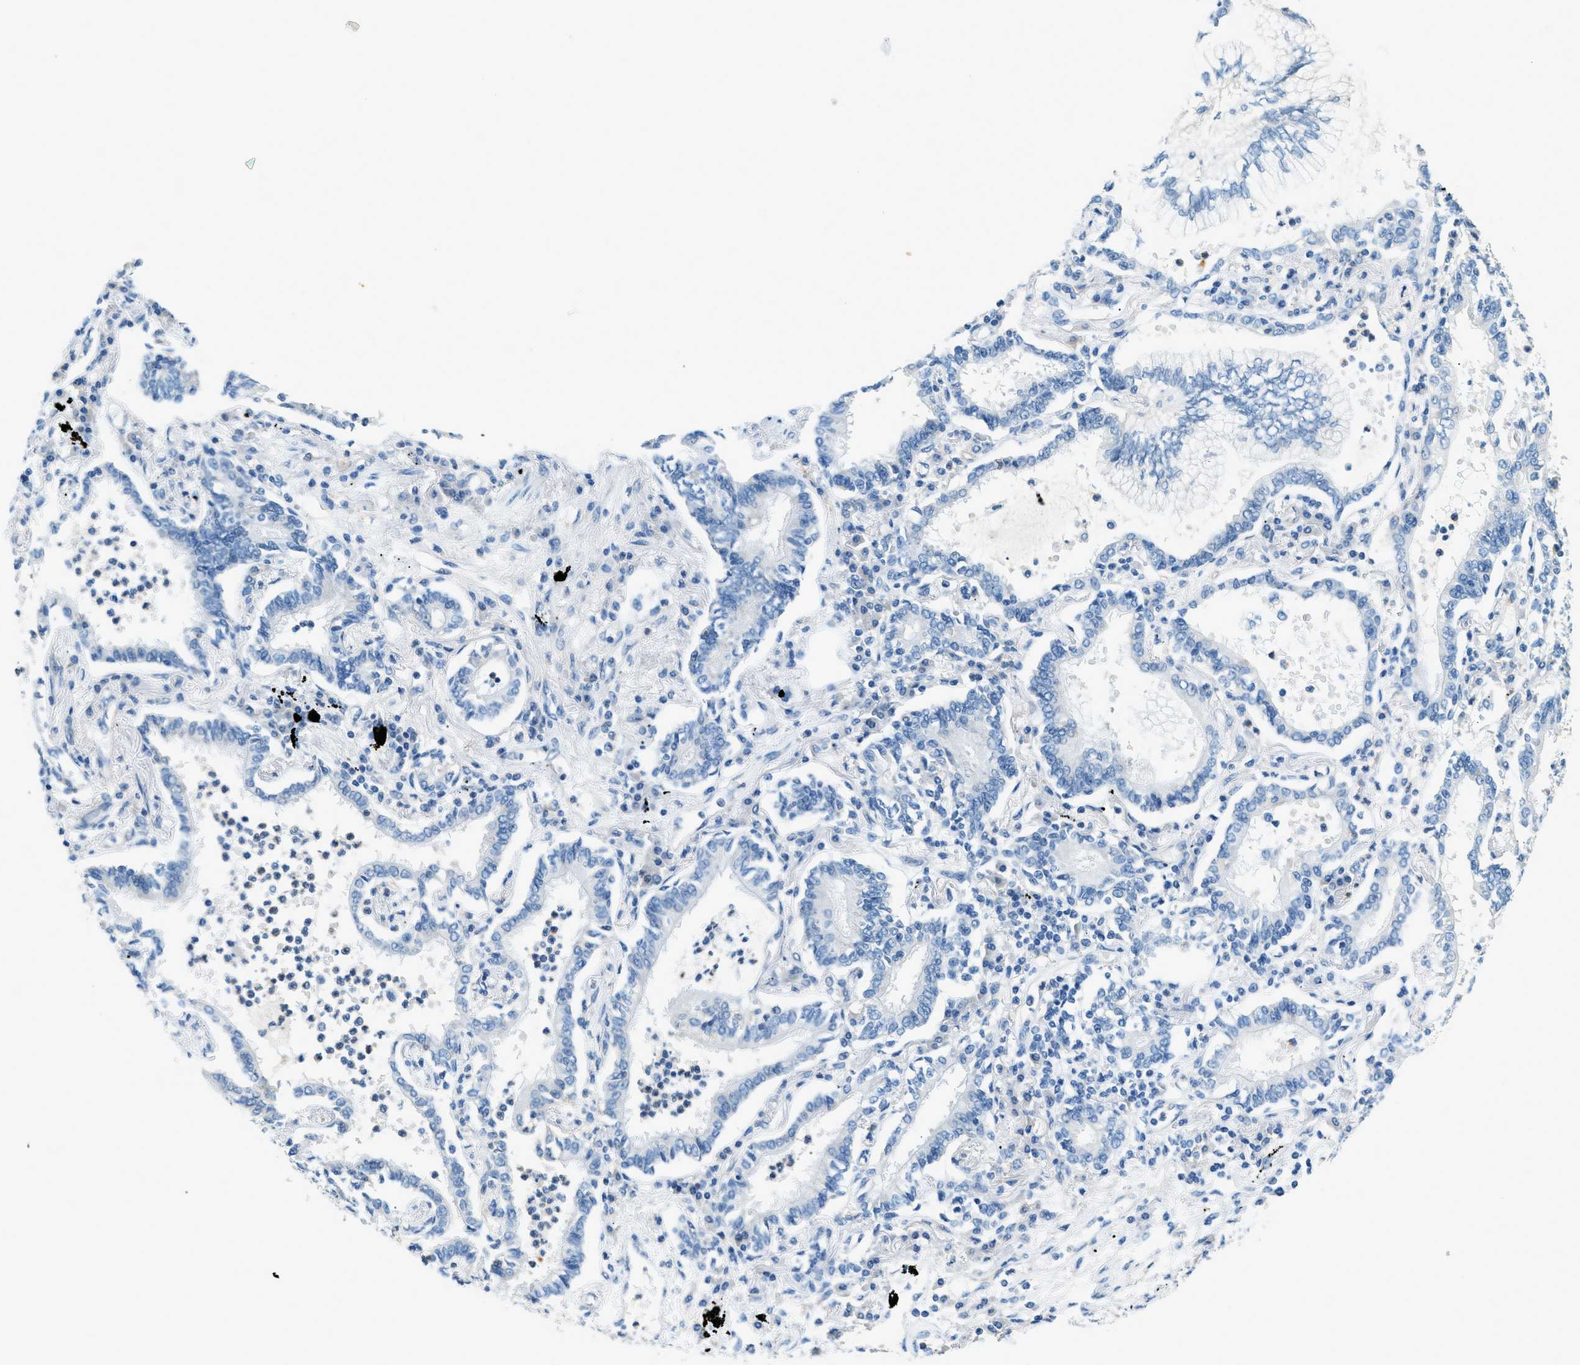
{"staining": {"intensity": "negative", "quantity": "none", "location": "none"}, "tissue": "lung cancer", "cell_type": "Tumor cells", "image_type": "cancer", "snomed": [{"axis": "morphology", "description": "Normal tissue, NOS"}, {"axis": "morphology", "description": "Adenocarcinoma, NOS"}, {"axis": "topography", "description": "Bronchus"}, {"axis": "topography", "description": "Lung"}], "caption": "Immunohistochemistry of lung cancer (adenocarcinoma) demonstrates no expression in tumor cells.", "gene": "ZNF367", "patient": {"sex": "female", "age": 70}}